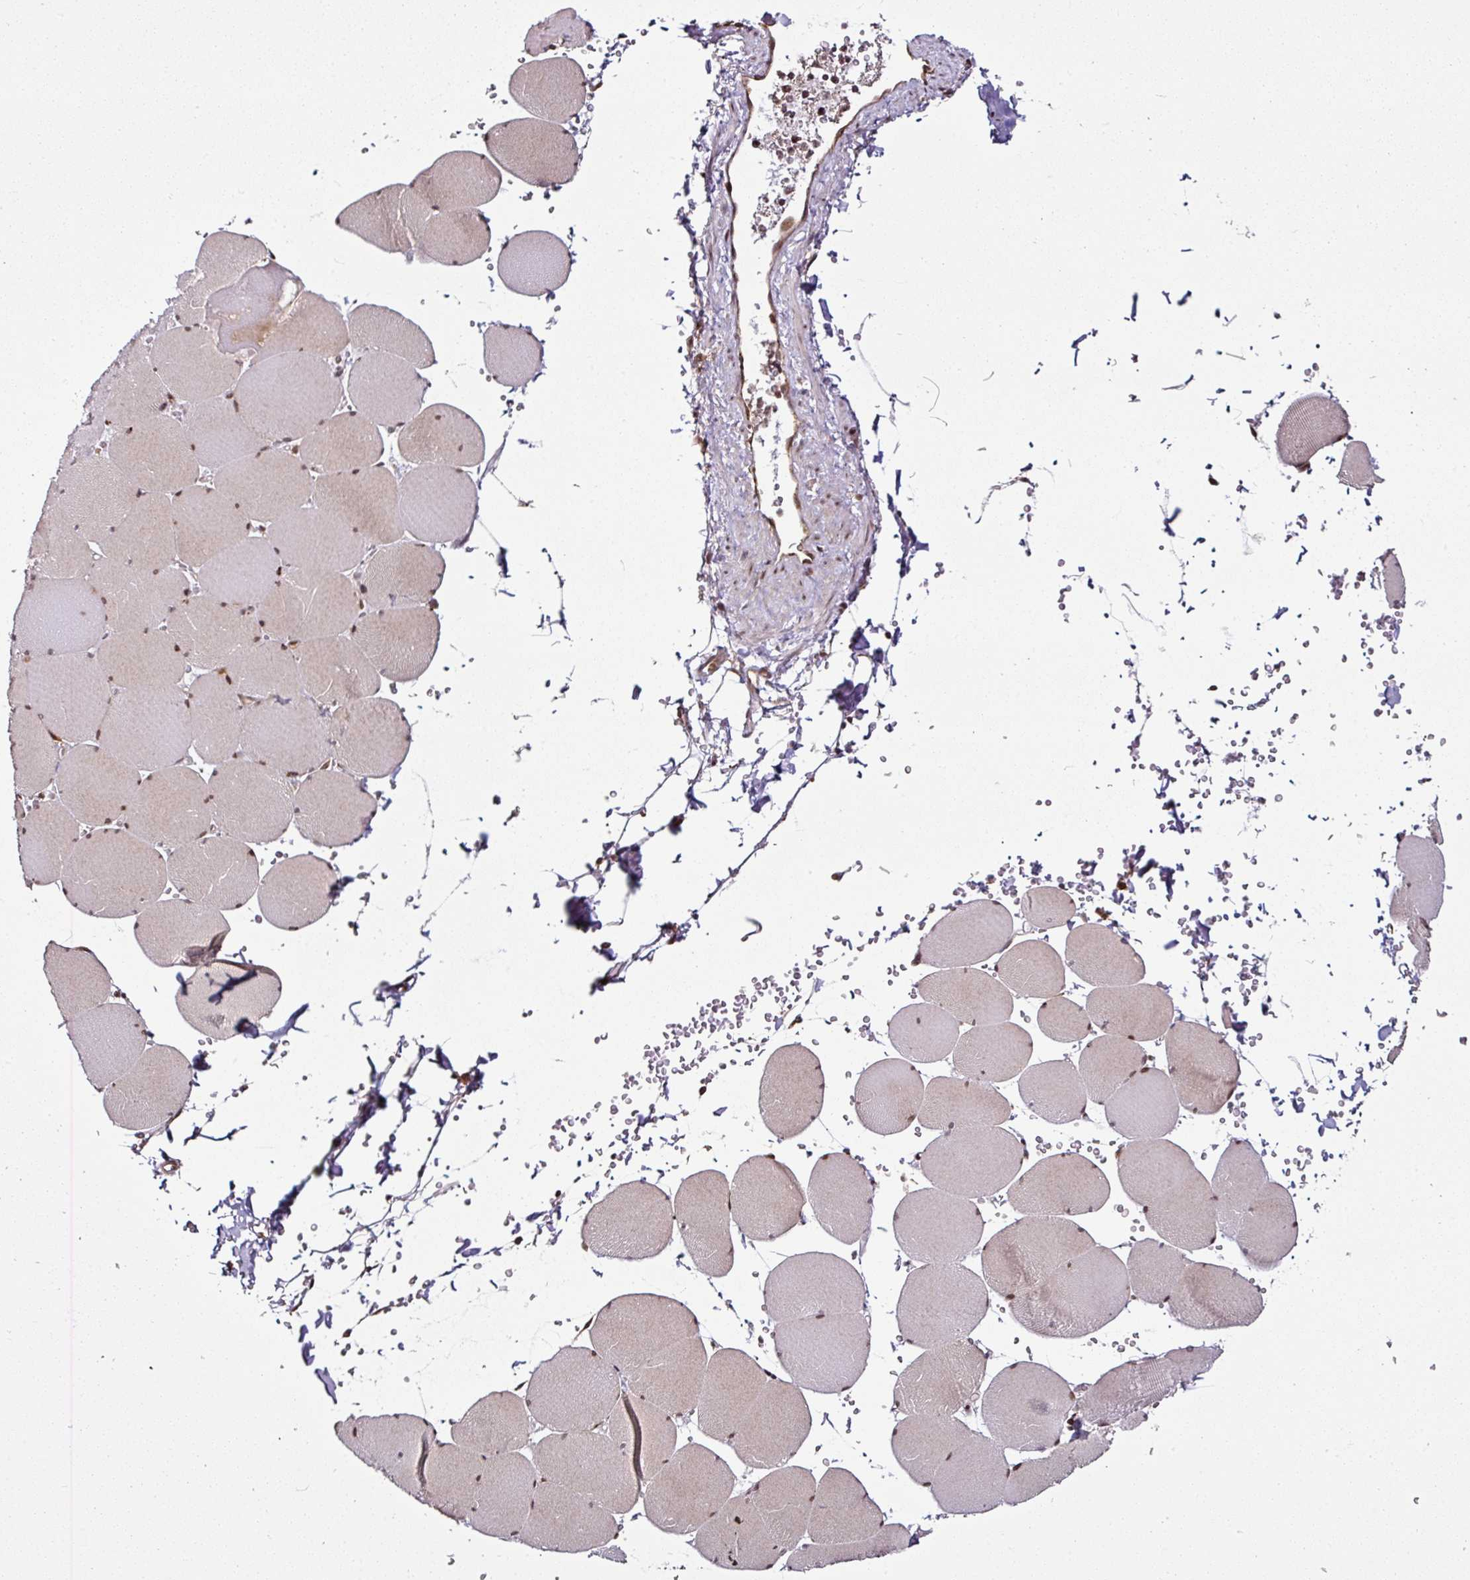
{"staining": {"intensity": "weak", "quantity": ">75%", "location": "nuclear"}, "tissue": "skeletal muscle", "cell_type": "Myocytes", "image_type": "normal", "snomed": [{"axis": "morphology", "description": "Normal tissue, NOS"}, {"axis": "topography", "description": "Skeletal muscle"}, {"axis": "topography", "description": "Head-Neck"}], "caption": "About >75% of myocytes in benign human skeletal muscle demonstrate weak nuclear protein expression as visualized by brown immunohistochemical staining.", "gene": "COPRS", "patient": {"sex": "male", "age": 66}}